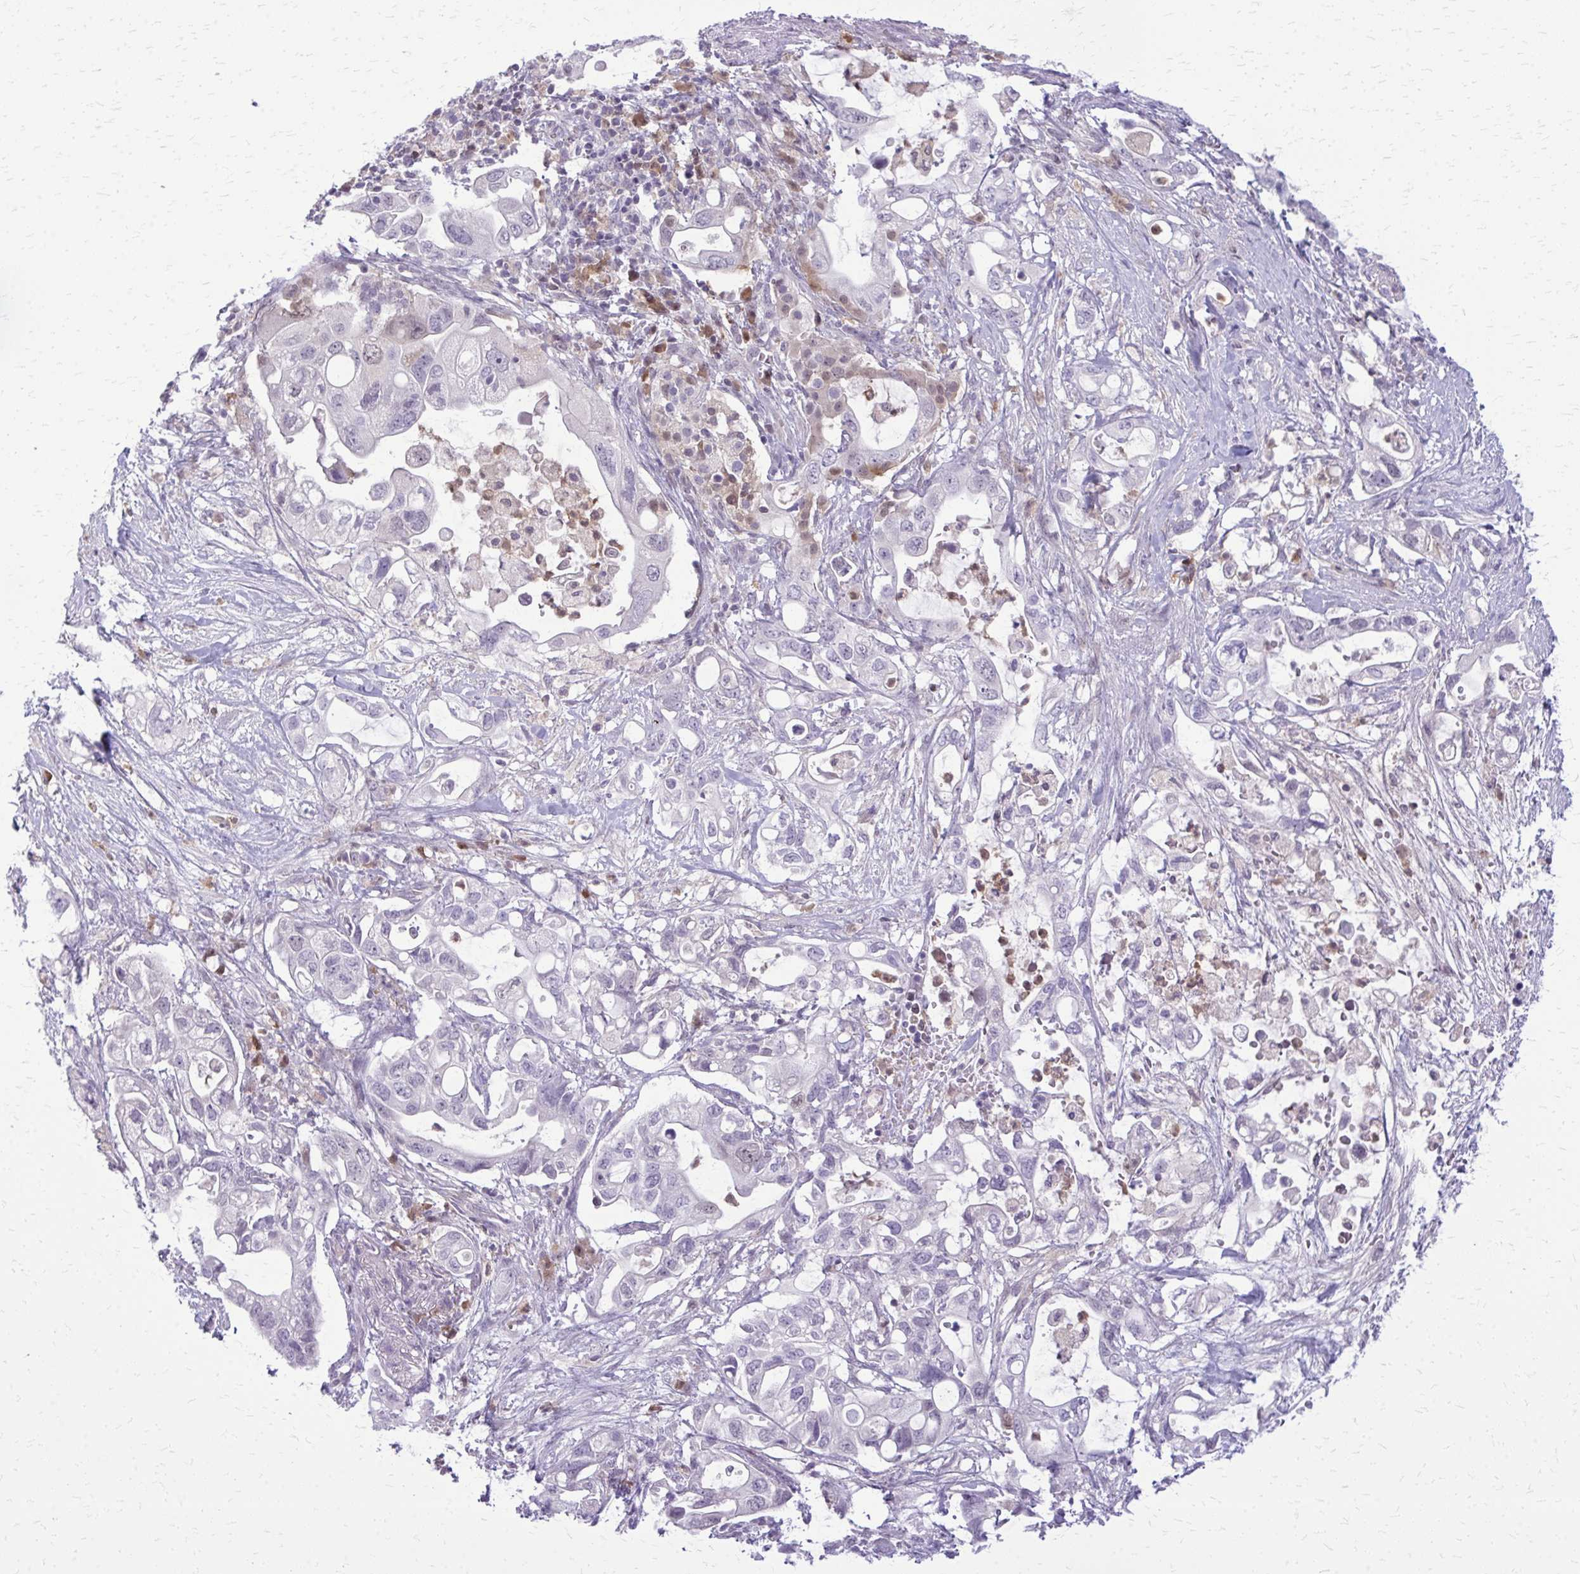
{"staining": {"intensity": "negative", "quantity": "none", "location": "none"}, "tissue": "pancreatic cancer", "cell_type": "Tumor cells", "image_type": "cancer", "snomed": [{"axis": "morphology", "description": "Adenocarcinoma, NOS"}, {"axis": "topography", "description": "Pancreas"}], "caption": "A photomicrograph of human pancreatic cancer is negative for staining in tumor cells.", "gene": "GLRX", "patient": {"sex": "female", "age": 72}}